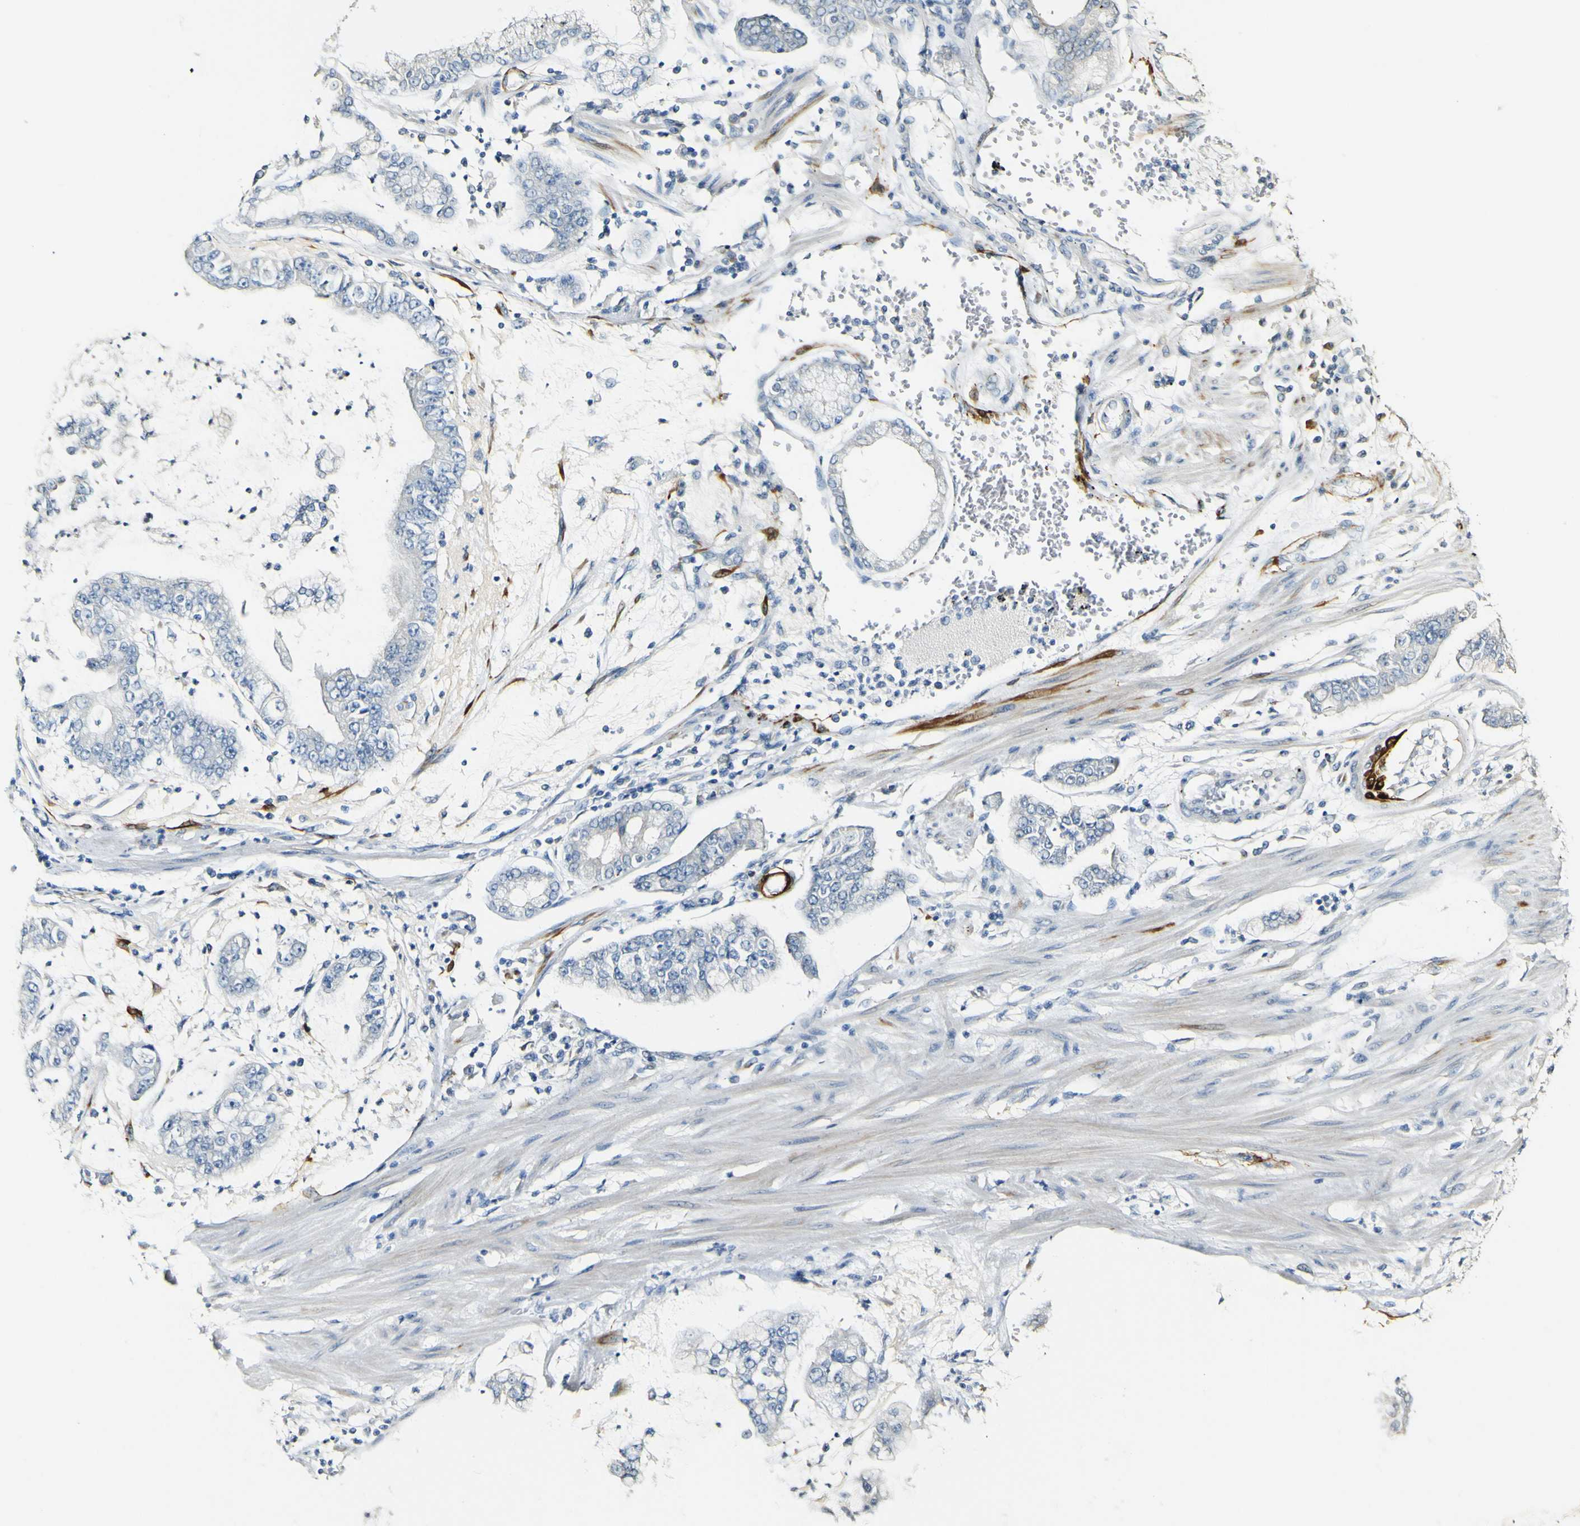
{"staining": {"intensity": "negative", "quantity": "none", "location": "none"}, "tissue": "stomach cancer", "cell_type": "Tumor cells", "image_type": "cancer", "snomed": [{"axis": "morphology", "description": "Adenocarcinoma, NOS"}, {"axis": "topography", "description": "Stomach"}], "caption": "High magnification brightfield microscopy of adenocarcinoma (stomach) stained with DAB (3,3'-diaminobenzidine) (brown) and counterstained with hematoxylin (blue): tumor cells show no significant staining.", "gene": "FMO3", "patient": {"sex": "male", "age": 76}}